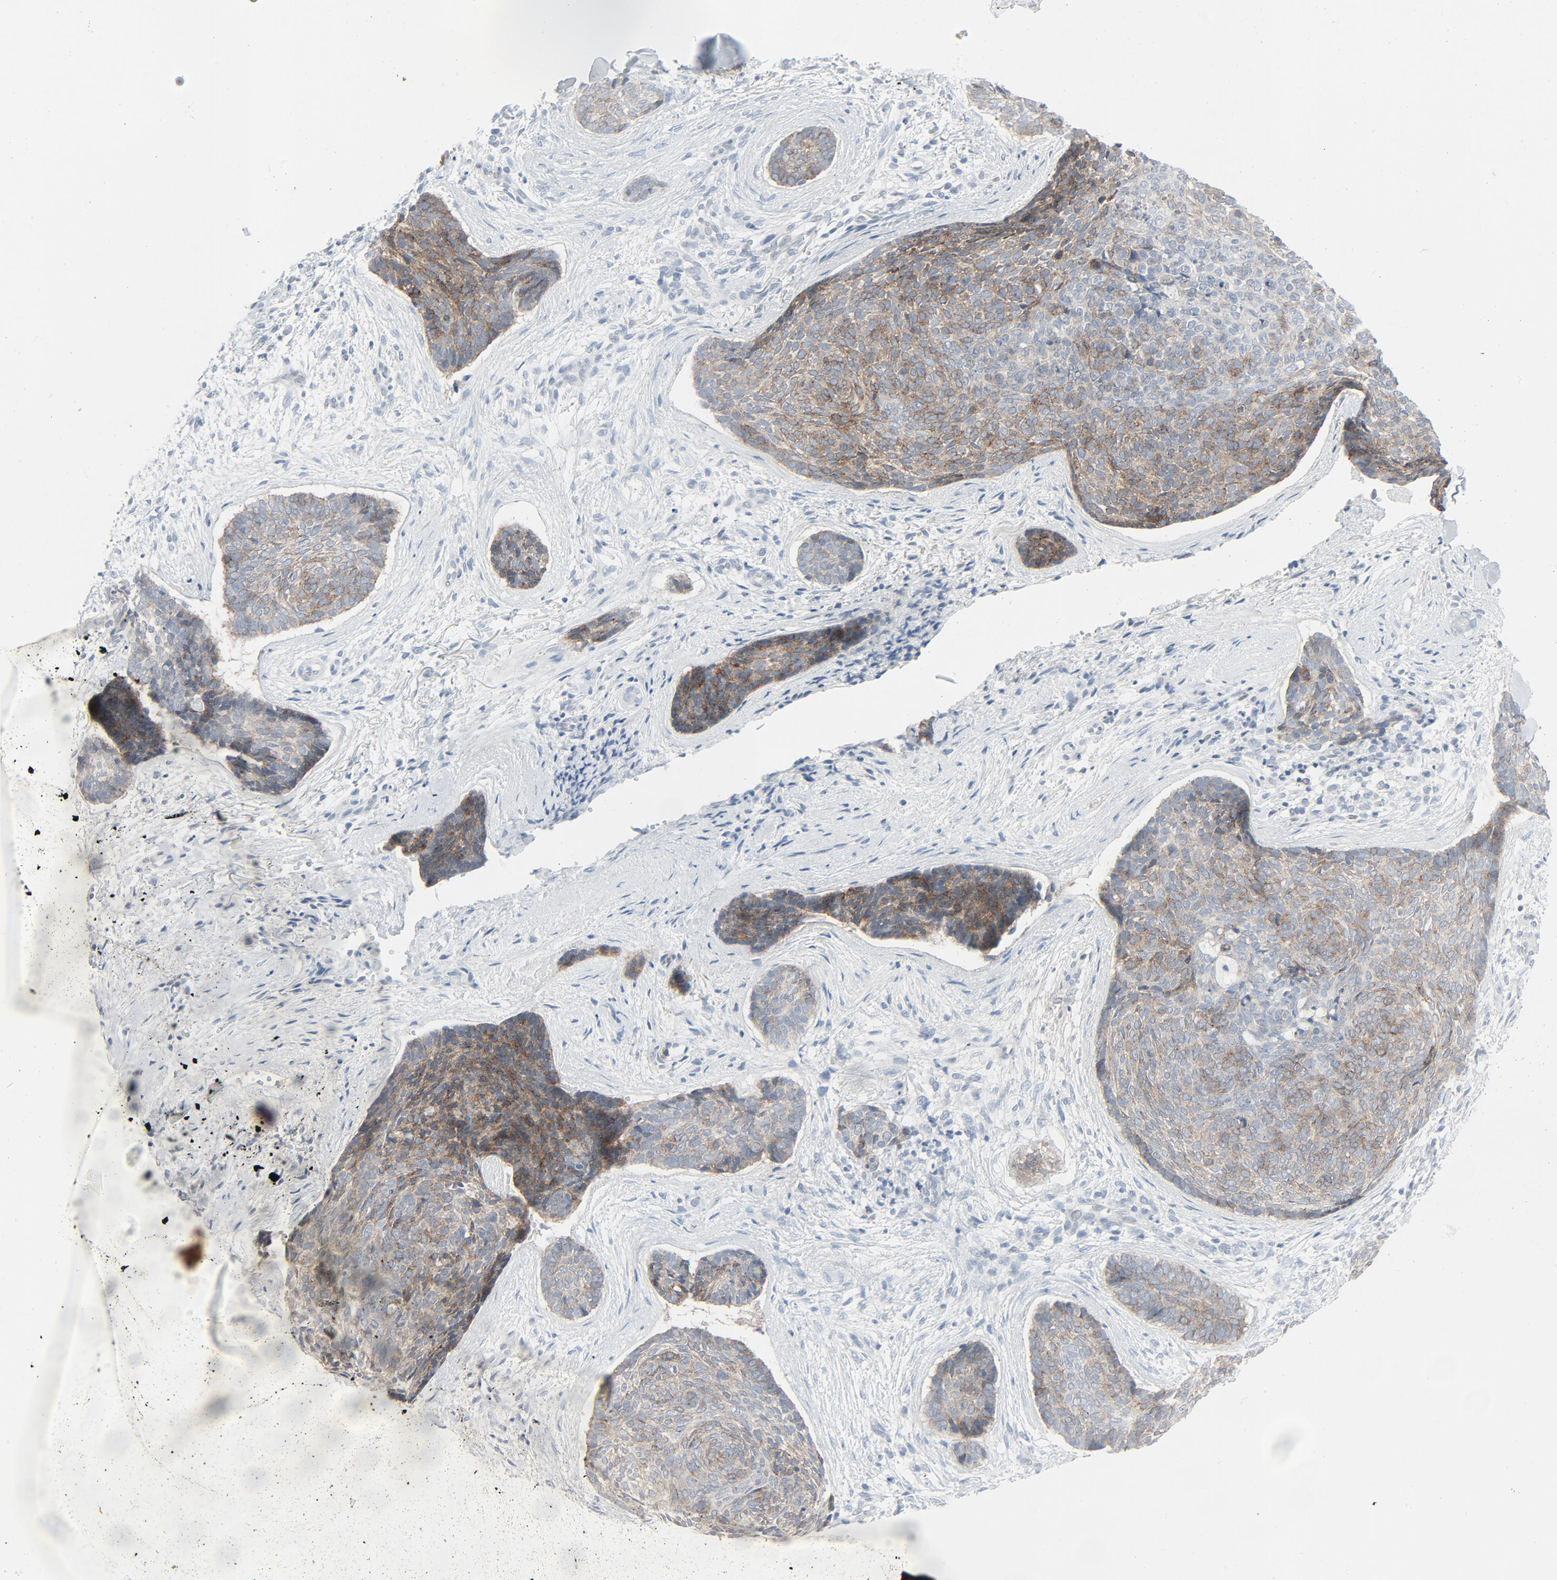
{"staining": {"intensity": "moderate", "quantity": "25%-75%", "location": "cytoplasmic/membranous"}, "tissue": "skin cancer", "cell_type": "Tumor cells", "image_type": "cancer", "snomed": [{"axis": "morphology", "description": "Normal tissue, NOS"}, {"axis": "morphology", "description": "Basal cell carcinoma"}, {"axis": "topography", "description": "Skin"}], "caption": "A brown stain labels moderate cytoplasmic/membranous staining of a protein in basal cell carcinoma (skin) tumor cells.", "gene": "FGFR3", "patient": {"sex": "female", "age": 57}}